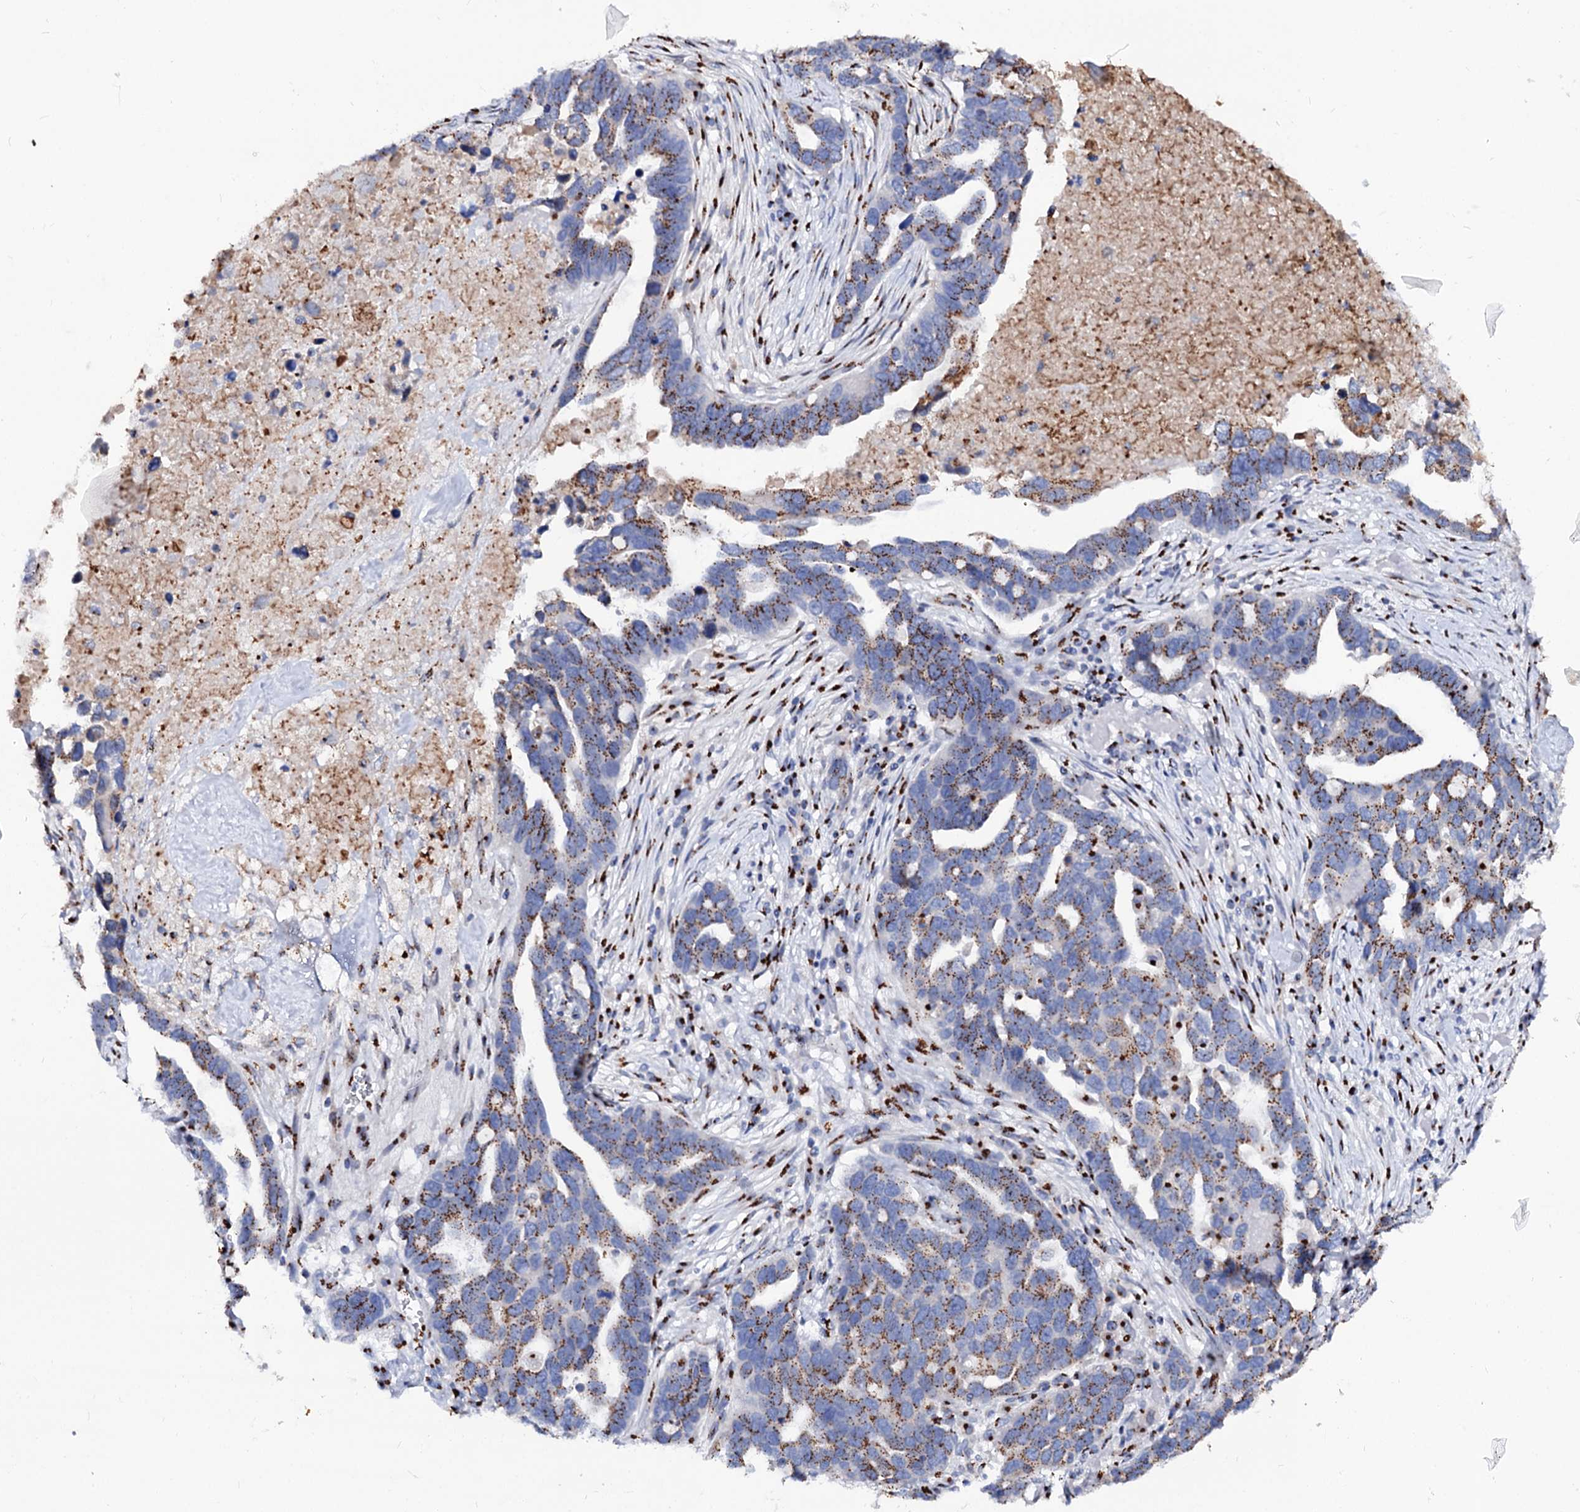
{"staining": {"intensity": "moderate", "quantity": ">75%", "location": "cytoplasmic/membranous"}, "tissue": "ovarian cancer", "cell_type": "Tumor cells", "image_type": "cancer", "snomed": [{"axis": "morphology", "description": "Cystadenocarcinoma, serous, NOS"}, {"axis": "topography", "description": "Ovary"}], "caption": "Brown immunohistochemical staining in ovarian serous cystadenocarcinoma shows moderate cytoplasmic/membranous positivity in about >75% of tumor cells.", "gene": "TM9SF3", "patient": {"sex": "female", "age": 54}}